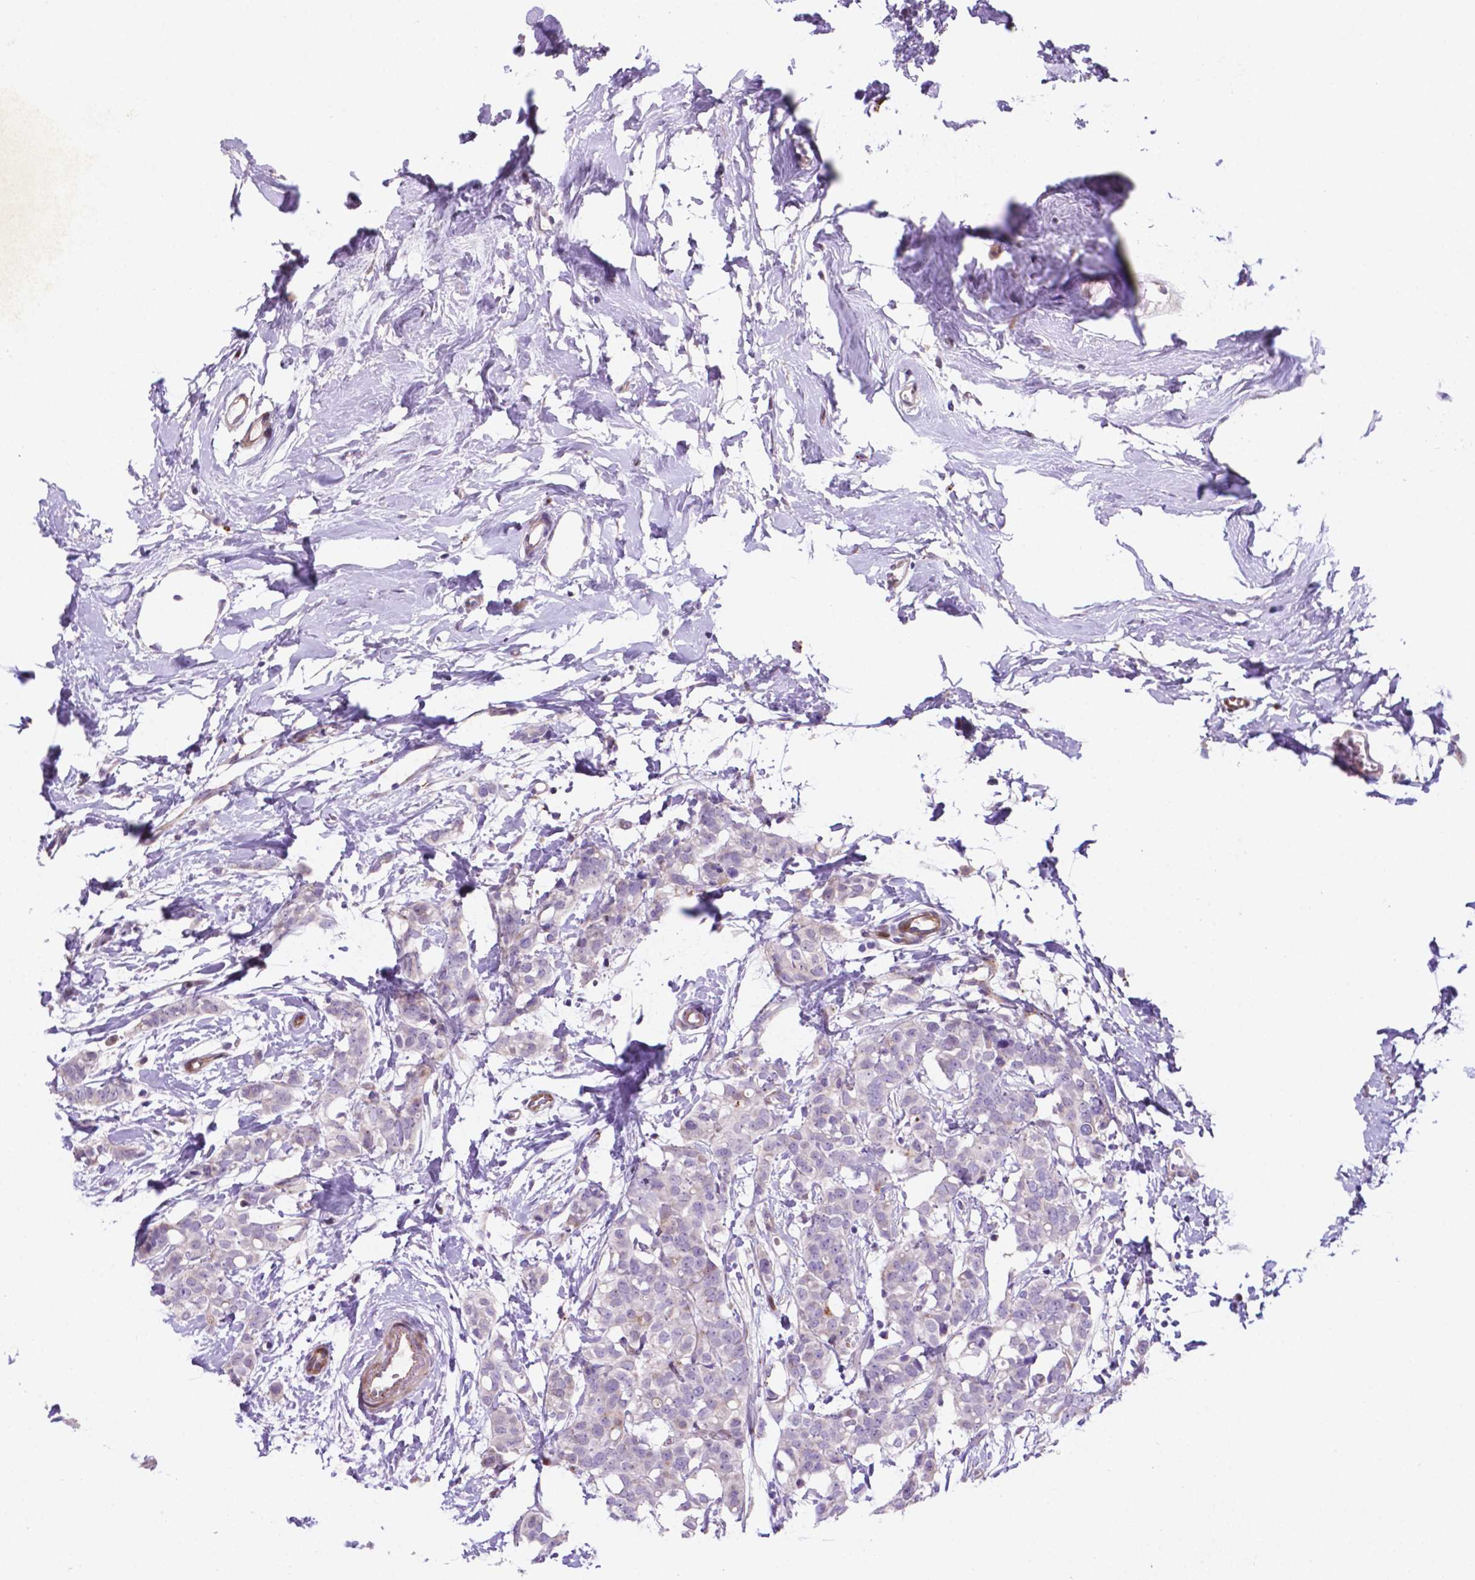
{"staining": {"intensity": "negative", "quantity": "none", "location": "none"}, "tissue": "breast cancer", "cell_type": "Tumor cells", "image_type": "cancer", "snomed": [{"axis": "morphology", "description": "Duct carcinoma"}, {"axis": "topography", "description": "Breast"}], "caption": "This histopathology image is of breast cancer stained with immunohistochemistry (IHC) to label a protein in brown with the nuclei are counter-stained blue. There is no positivity in tumor cells.", "gene": "TM4SF20", "patient": {"sex": "female", "age": 40}}